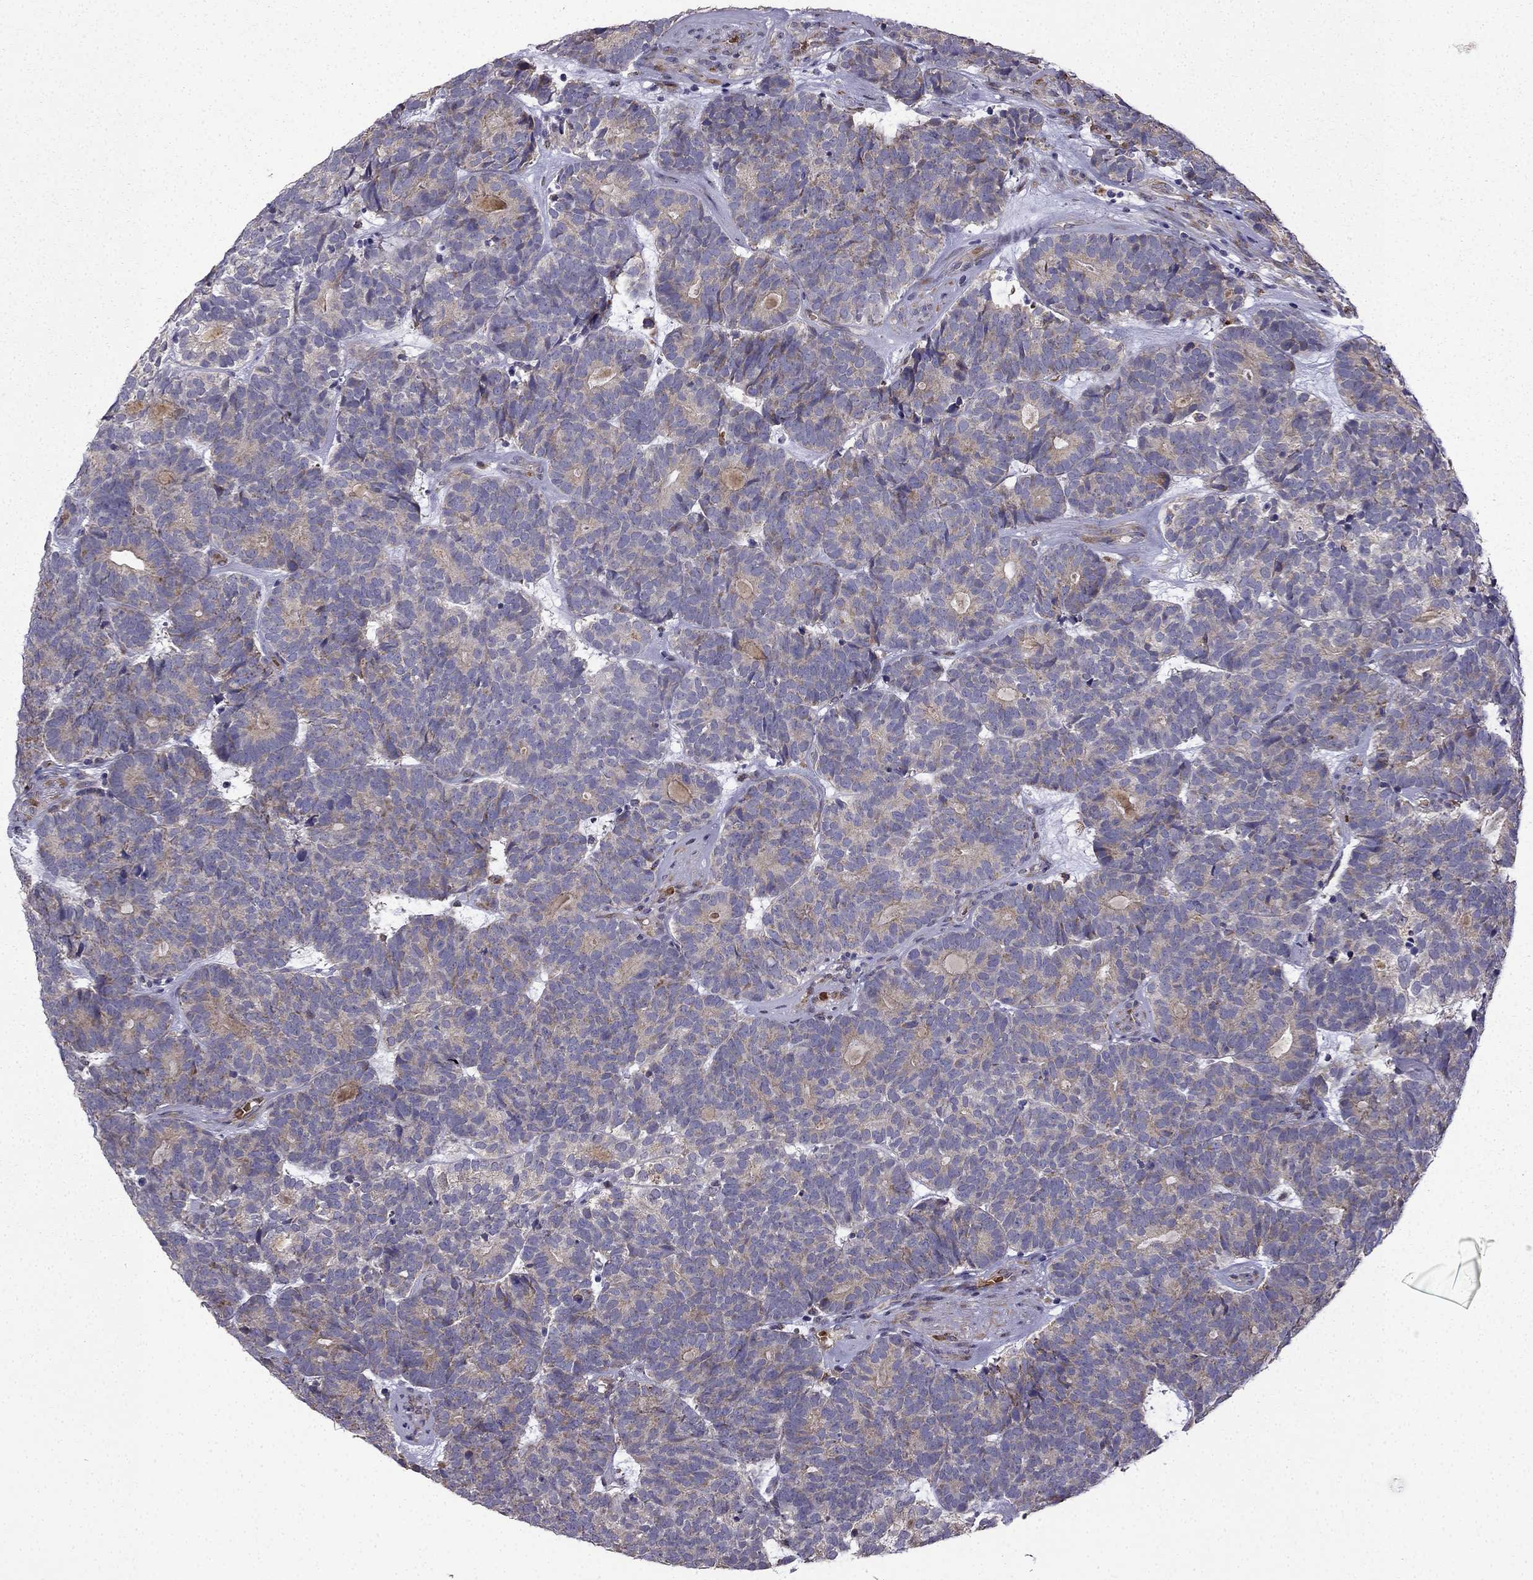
{"staining": {"intensity": "weak", "quantity": "25%-75%", "location": "cytoplasmic/membranous"}, "tissue": "head and neck cancer", "cell_type": "Tumor cells", "image_type": "cancer", "snomed": [{"axis": "morphology", "description": "Adenocarcinoma, NOS"}, {"axis": "topography", "description": "Head-Neck"}], "caption": "A high-resolution image shows IHC staining of head and neck cancer, which exhibits weak cytoplasmic/membranous positivity in about 25%-75% of tumor cells.", "gene": "B4GALT7", "patient": {"sex": "female", "age": 81}}